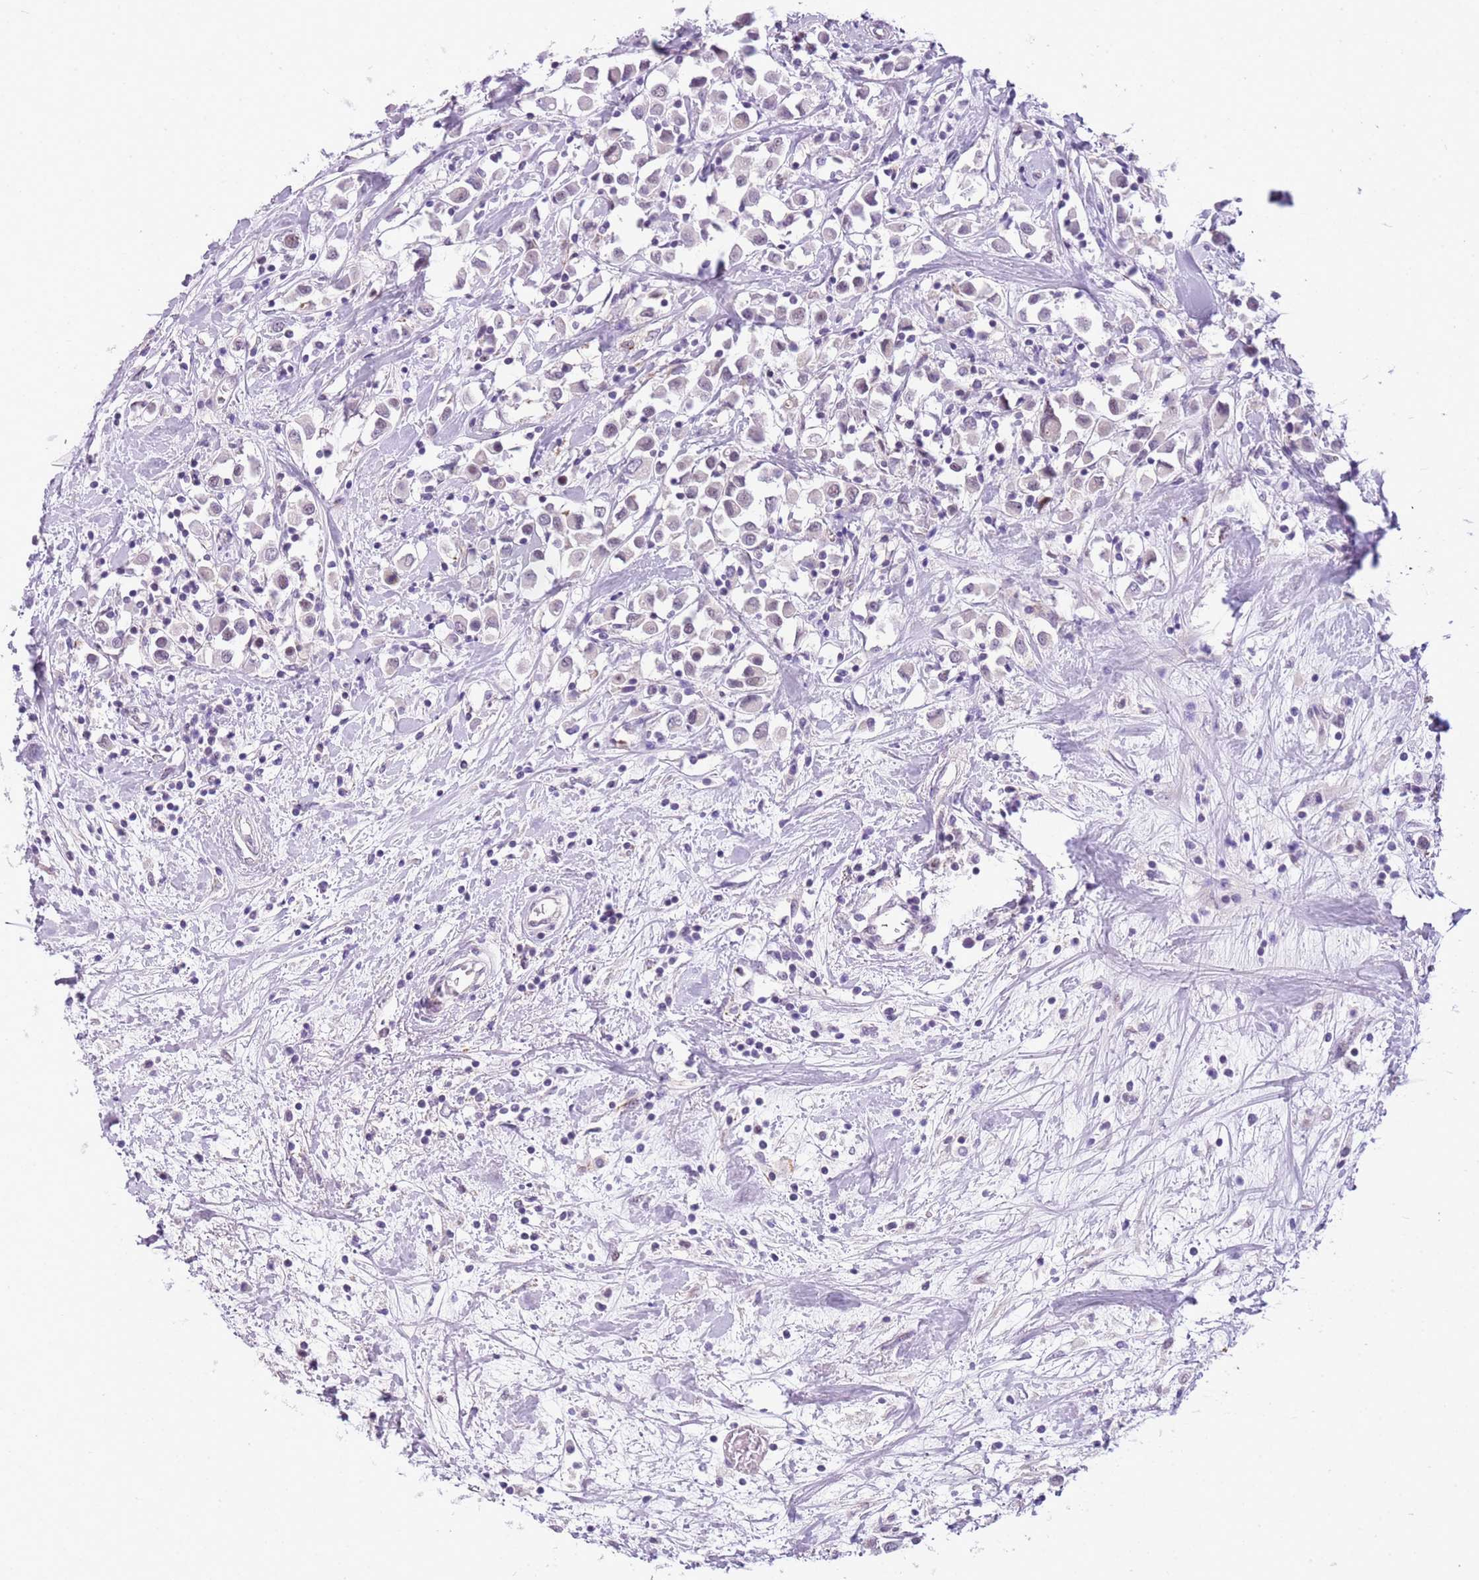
{"staining": {"intensity": "negative", "quantity": "none", "location": "none"}, "tissue": "breast cancer", "cell_type": "Tumor cells", "image_type": "cancer", "snomed": [{"axis": "morphology", "description": "Duct carcinoma"}, {"axis": "topography", "description": "Breast"}], "caption": "IHC photomicrograph of neoplastic tissue: human breast cancer (intraductal carcinoma) stained with DAB (3,3'-diaminobenzidine) shows no significant protein positivity in tumor cells.", "gene": "FAM120C", "patient": {"sex": "female", "age": 61}}